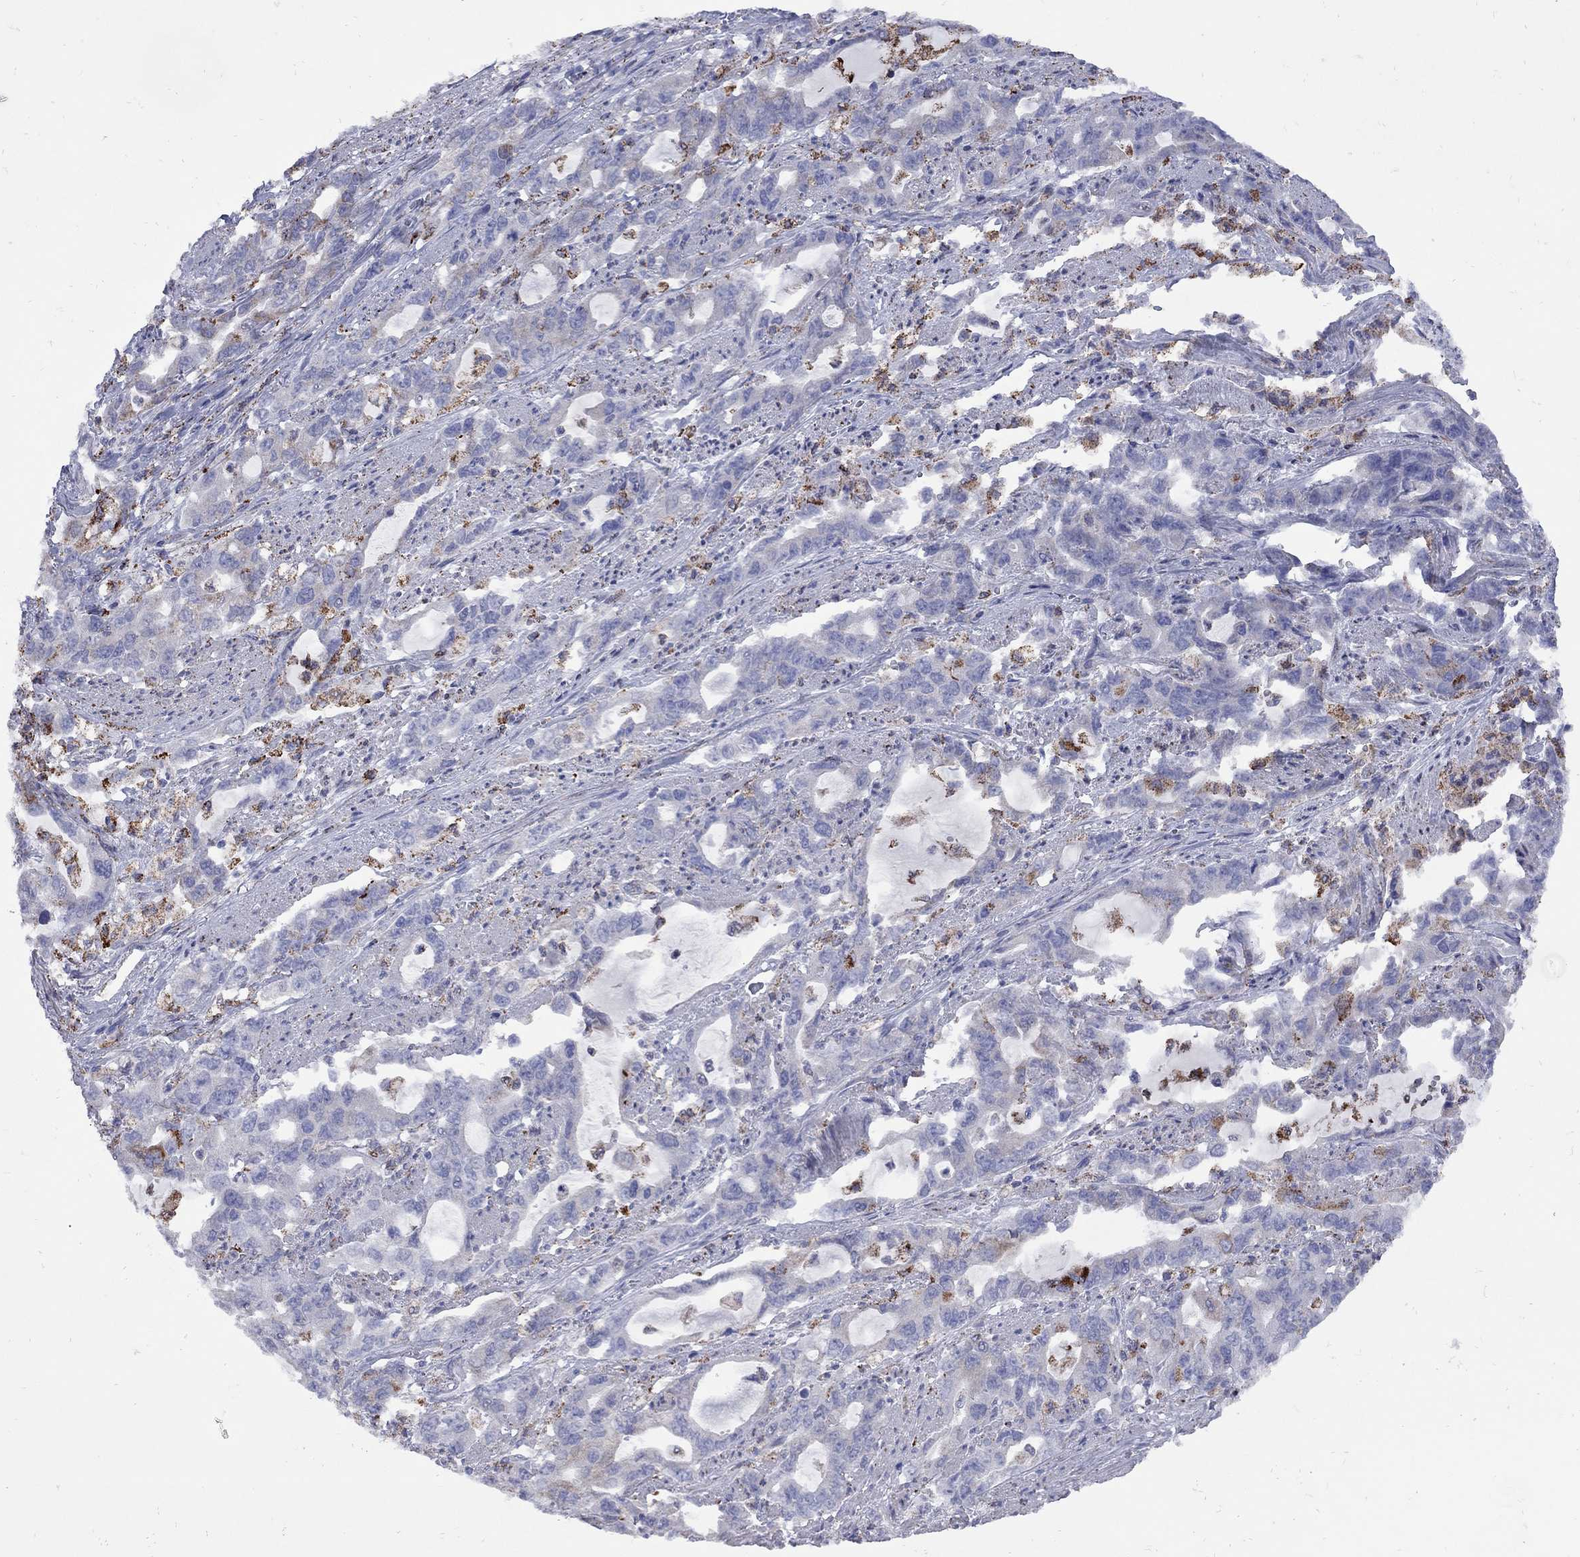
{"staining": {"intensity": "moderate", "quantity": "<25%", "location": "cytoplasmic/membranous"}, "tissue": "stomach cancer", "cell_type": "Tumor cells", "image_type": "cancer", "snomed": [{"axis": "morphology", "description": "Adenocarcinoma, NOS"}, {"axis": "topography", "description": "Stomach, upper"}], "caption": "Stomach cancer stained for a protein displays moderate cytoplasmic/membranous positivity in tumor cells. (DAB (3,3'-diaminobenzidine) = brown stain, brightfield microscopy at high magnification).", "gene": "SESTD1", "patient": {"sex": "male", "age": 85}}